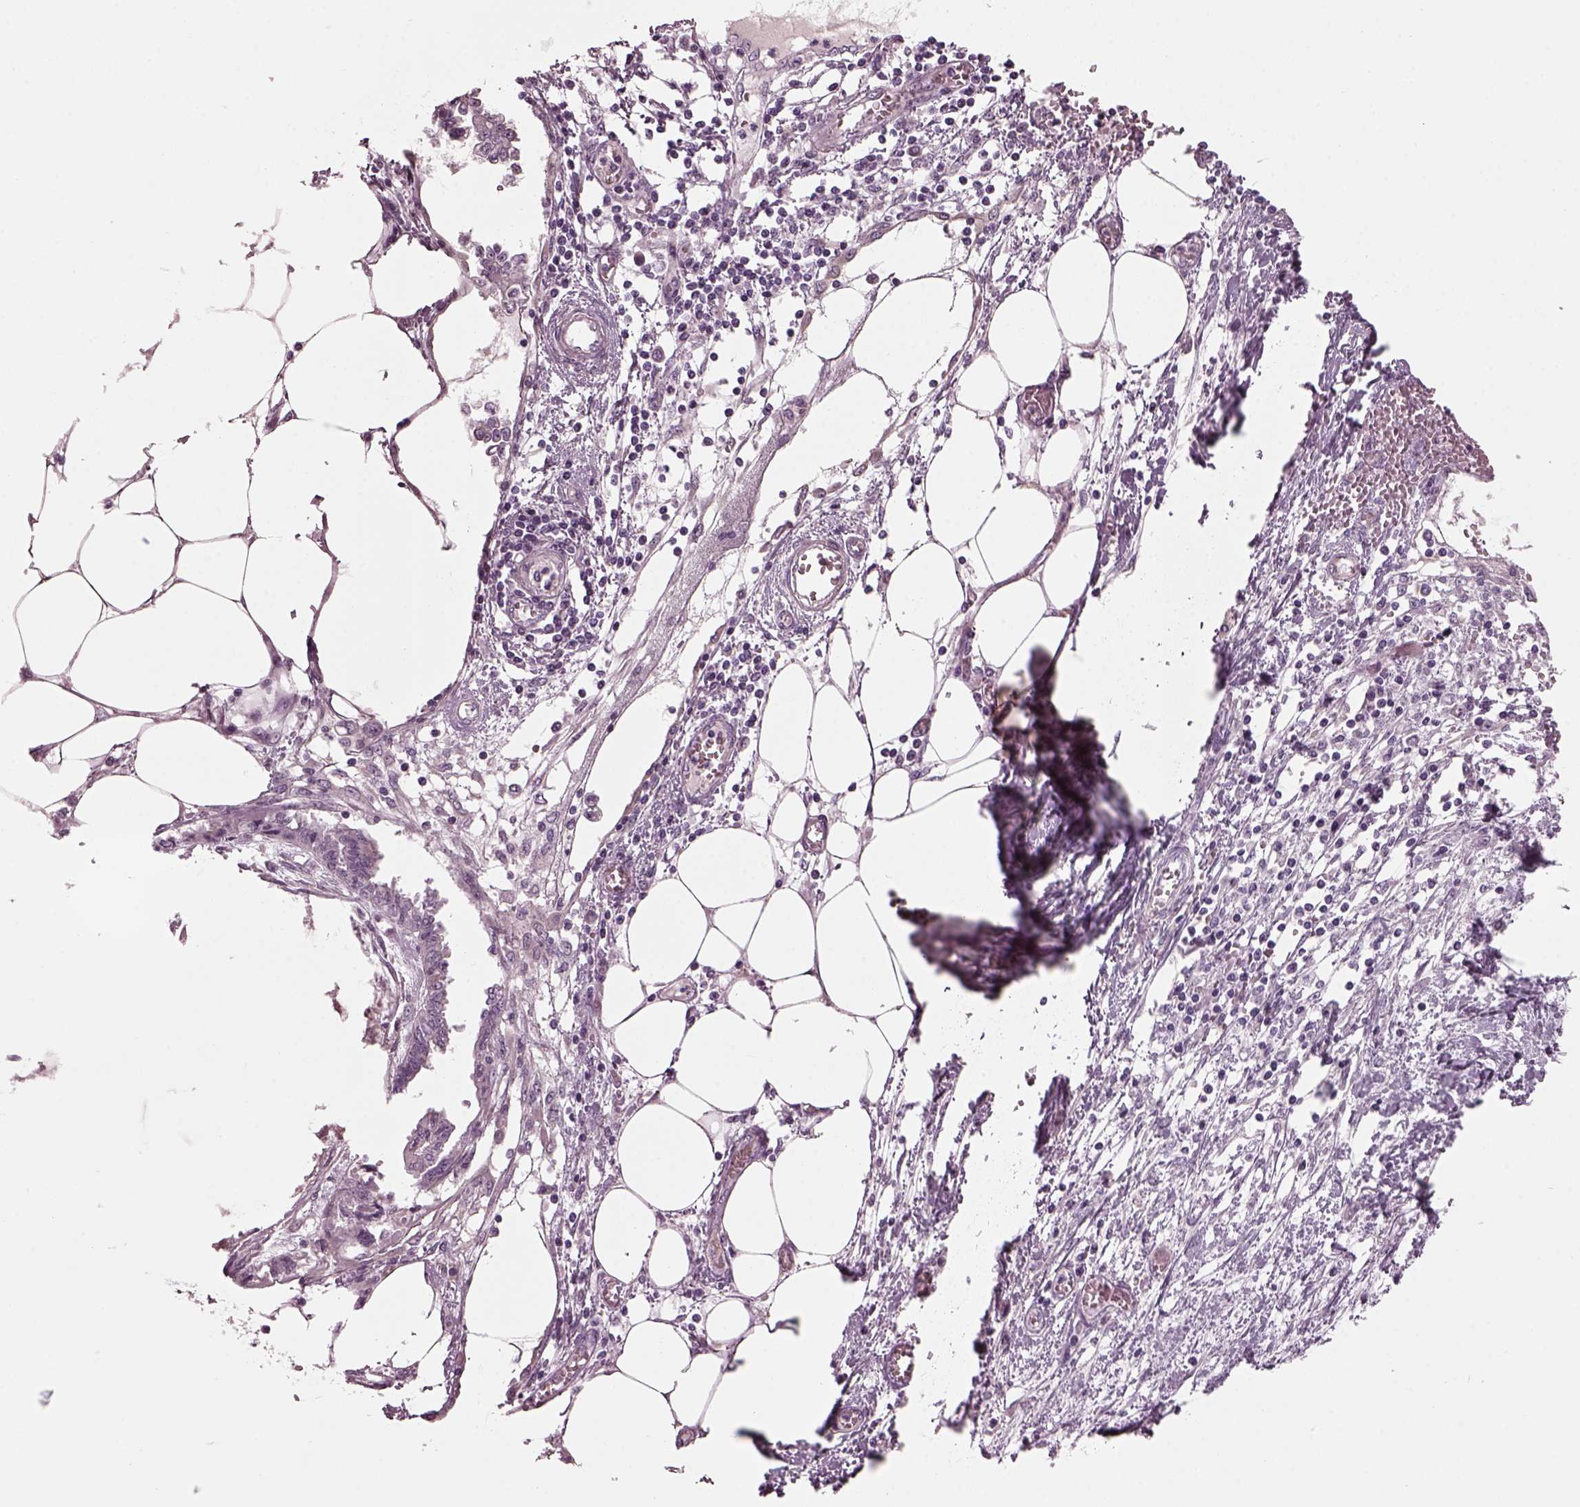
{"staining": {"intensity": "negative", "quantity": "none", "location": "none"}, "tissue": "endometrial cancer", "cell_type": "Tumor cells", "image_type": "cancer", "snomed": [{"axis": "morphology", "description": "Adenocarcinoma, NOS"}, {"axis": "morphology", "description": "Adenocarcinoma, metastatic, NOS"}, {"axis": "topography", "description": "Adipose tissue"}, {"axis": "topography", "description": "Endometrium"}], "caption": "Tumor cells are negative for protein expression in human endometrial adenocarcinoma. (Stains: DAB (3,3'-diaminobenzidine) IHC with hematoxylin counter stain, Microscopy: brightfield microscopy at high magnification).", "gene": "CLCN4", "patient": {"sex": "female", "age": 67}}